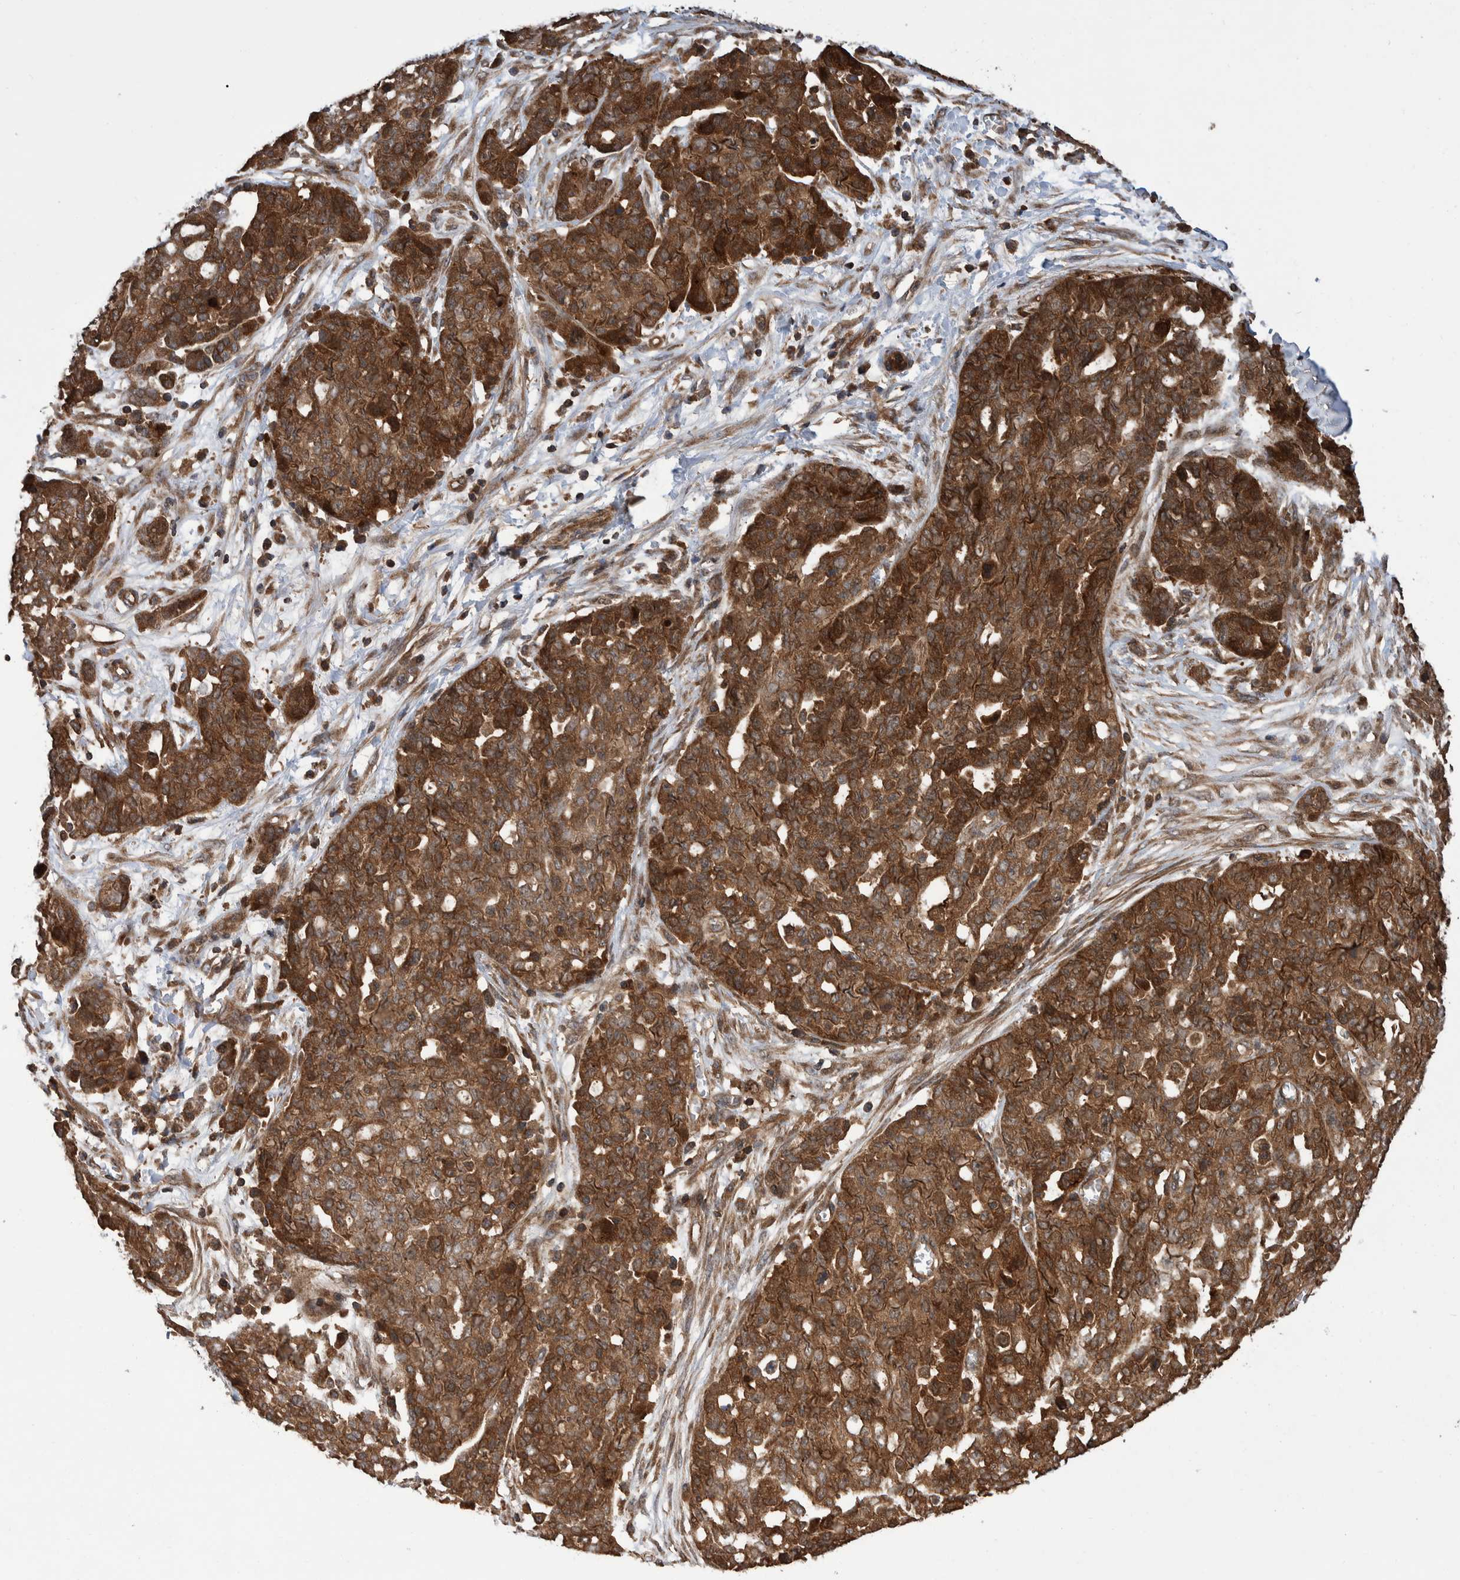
{"staining": {"intensity": "strong", "quantity": ">75%", "location": "cytoplasmic/membranous"}, "tissue": "ovarian cancer", "cell_type": "Tumor cells", "image_type": "cancer", "snomed": [{"axis": "morphology", "description": "Cystadenocarcinoma, serous, NOS"}, {"axis": "topography", "description": "Soft tissue"}, {"axis": "topography", "description": "Ovary"}], "caption": "Immunohistochemistry of human serous cystadenocarcinoma (ovarian) displays high levels of strong cytoplasmic/membranous expression in approximately >75% of tumor cells.", "gene": "VBP1", "patient": {"sex": "female", "age": 57}}